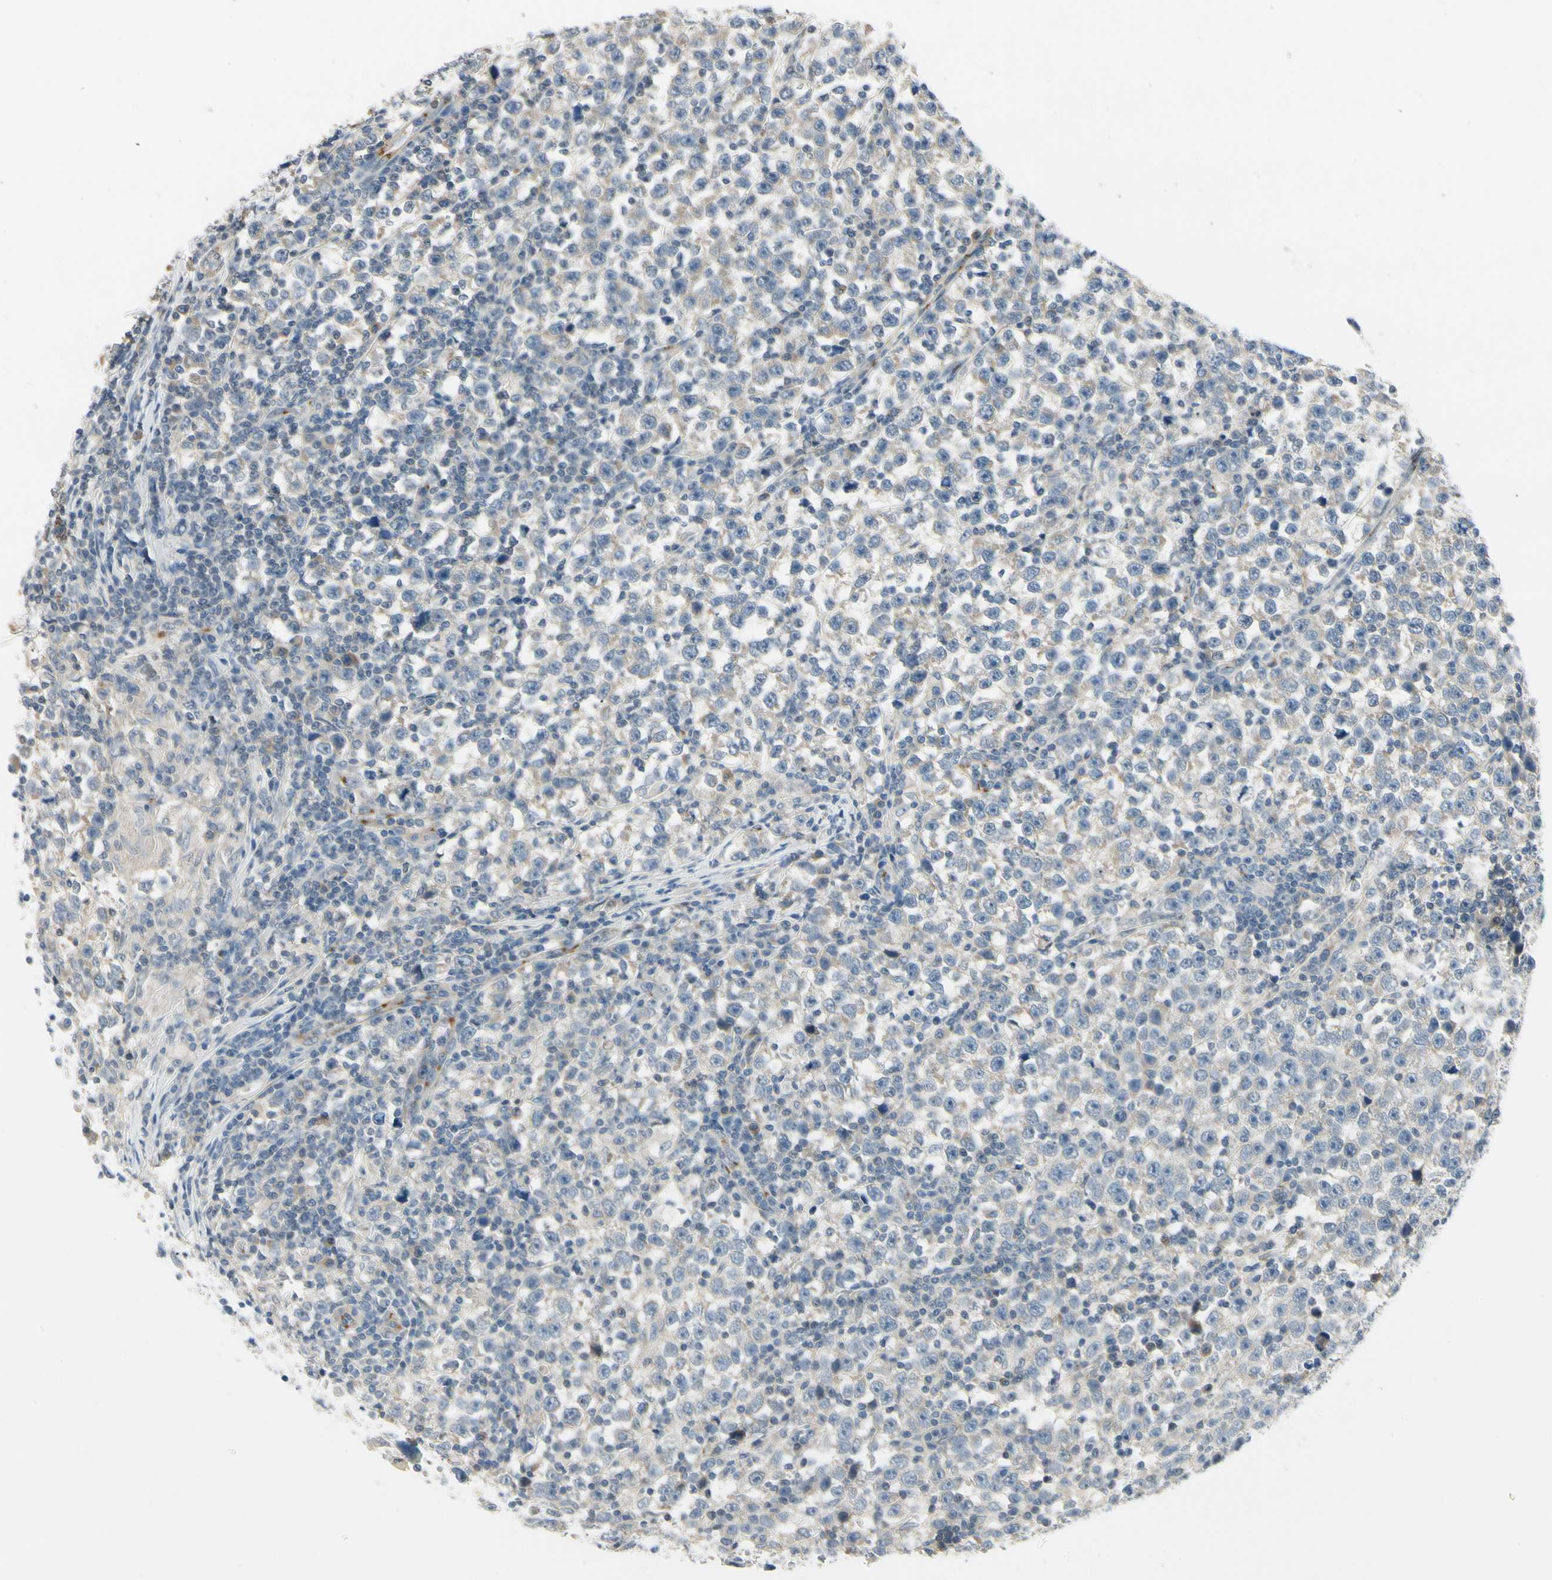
{"staining": {"intensity": "weak", "quantity": ">75%", "location": "cytoplasmic/membranous"}, "tissue": "testis cancer", "cell_type": "Tumor cells", "image_type": "cancer", "snomed": [{"axis": "morphology", "description": "Seminoma, NOS"}, {"axis": "topography", "description": "Testis"}], "caption": "A brown stain labels weak cytoplasmic/membranous expression of a protein in testis seminoma tumor cells. (brown staining indicates protein expression, while blue staining denotes nuclei).", "gene": "MANSC1", "patient": {"sex": "male", "age": 43}}